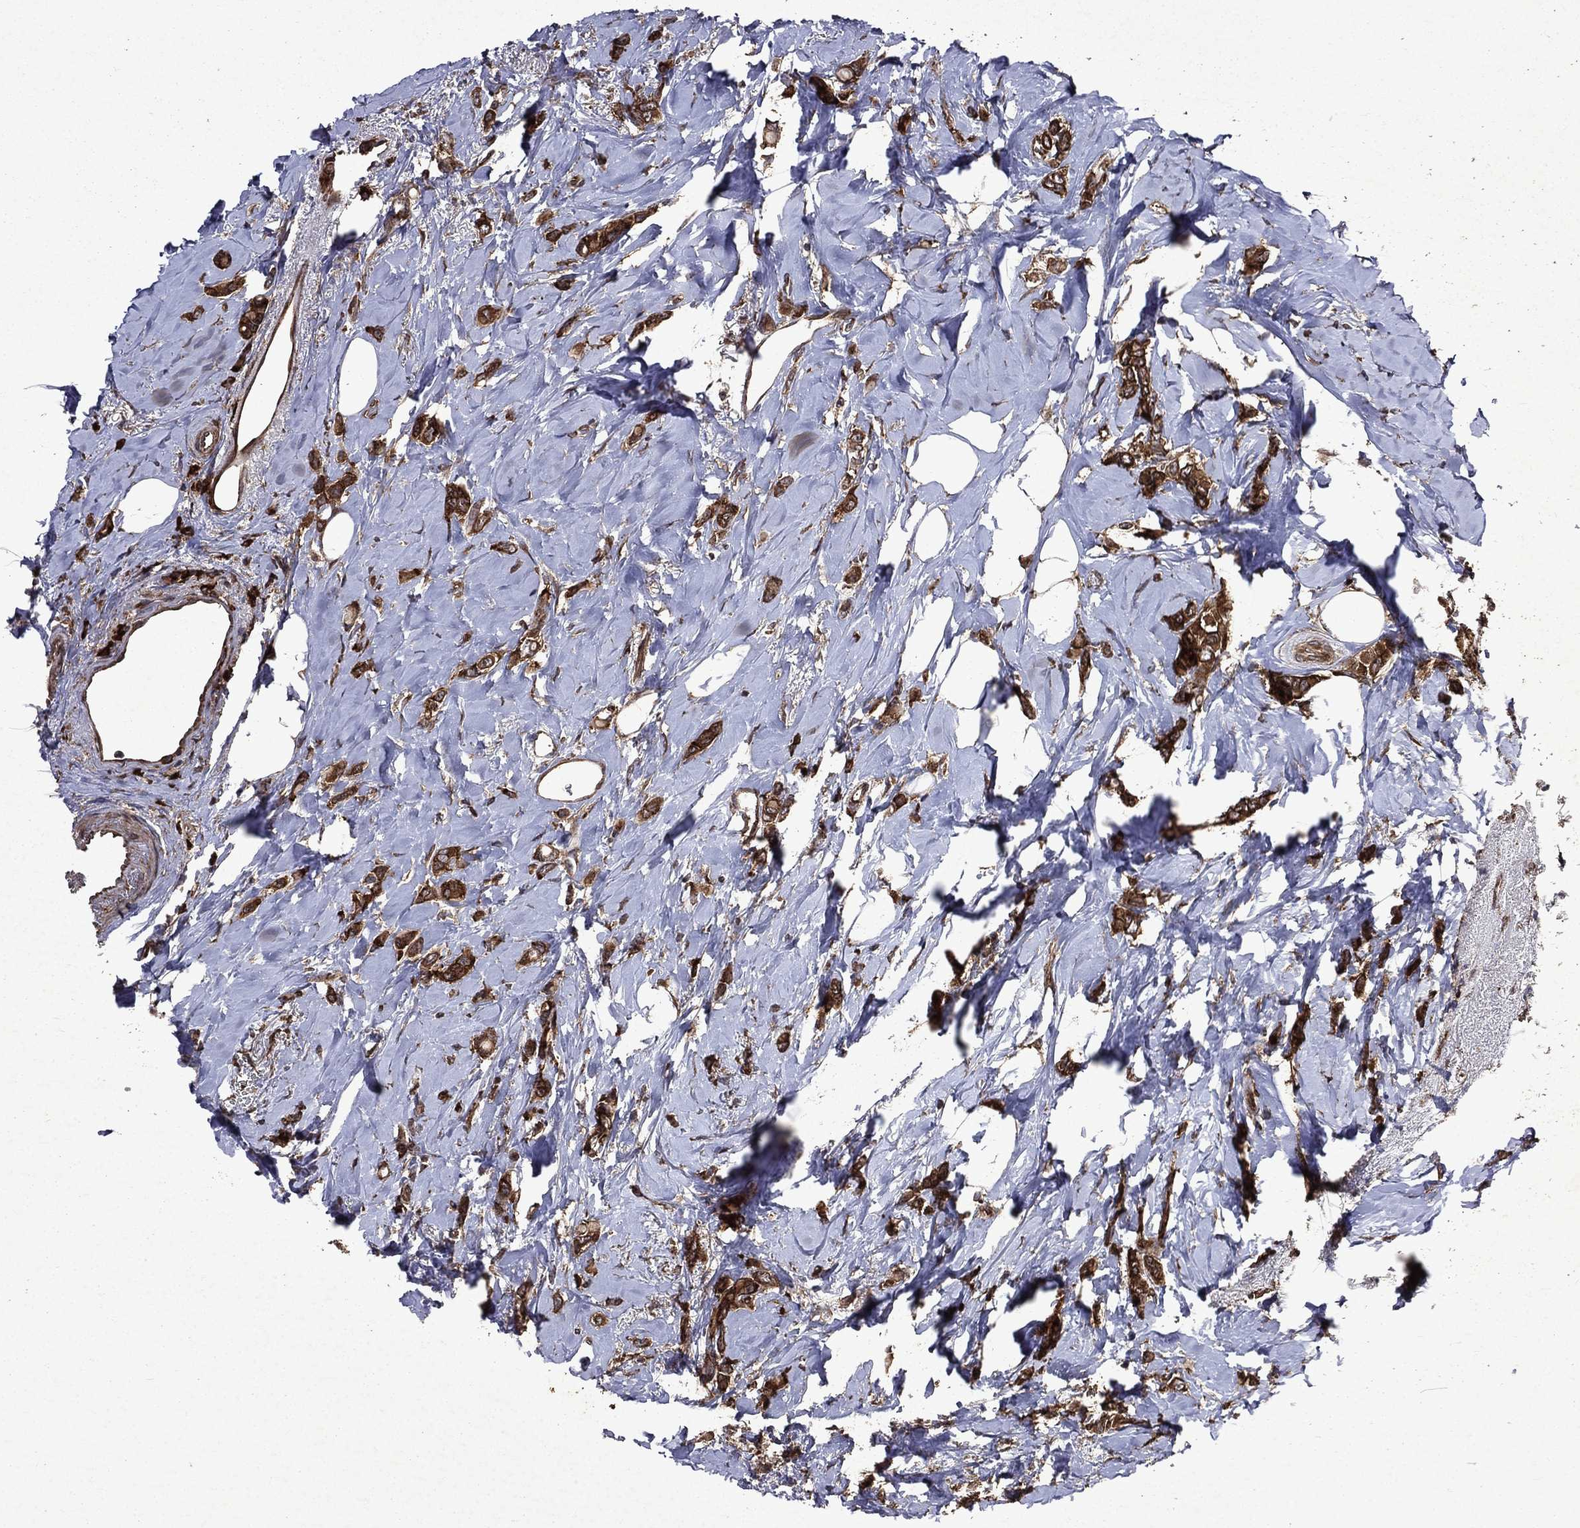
{"staining": {"intensity": "strong", "quantity": ">75%", "location": "cytoplasmic/membranous"}, "tissue": "breast cancer", "cell_type": "Tumor cells", "image_type": "cancer", "snomed": [{"axis": "morphology", "description": "Lobular carcinoma"}, {"axis": "topography", "description": "Breast"}], "caption": "Human lobular carcinoma (breast) stained with a protein marker reveals strong staining in tumor cells.", "gene": "EIF2B4", "patient": {"sex": "female", "age": 66}}